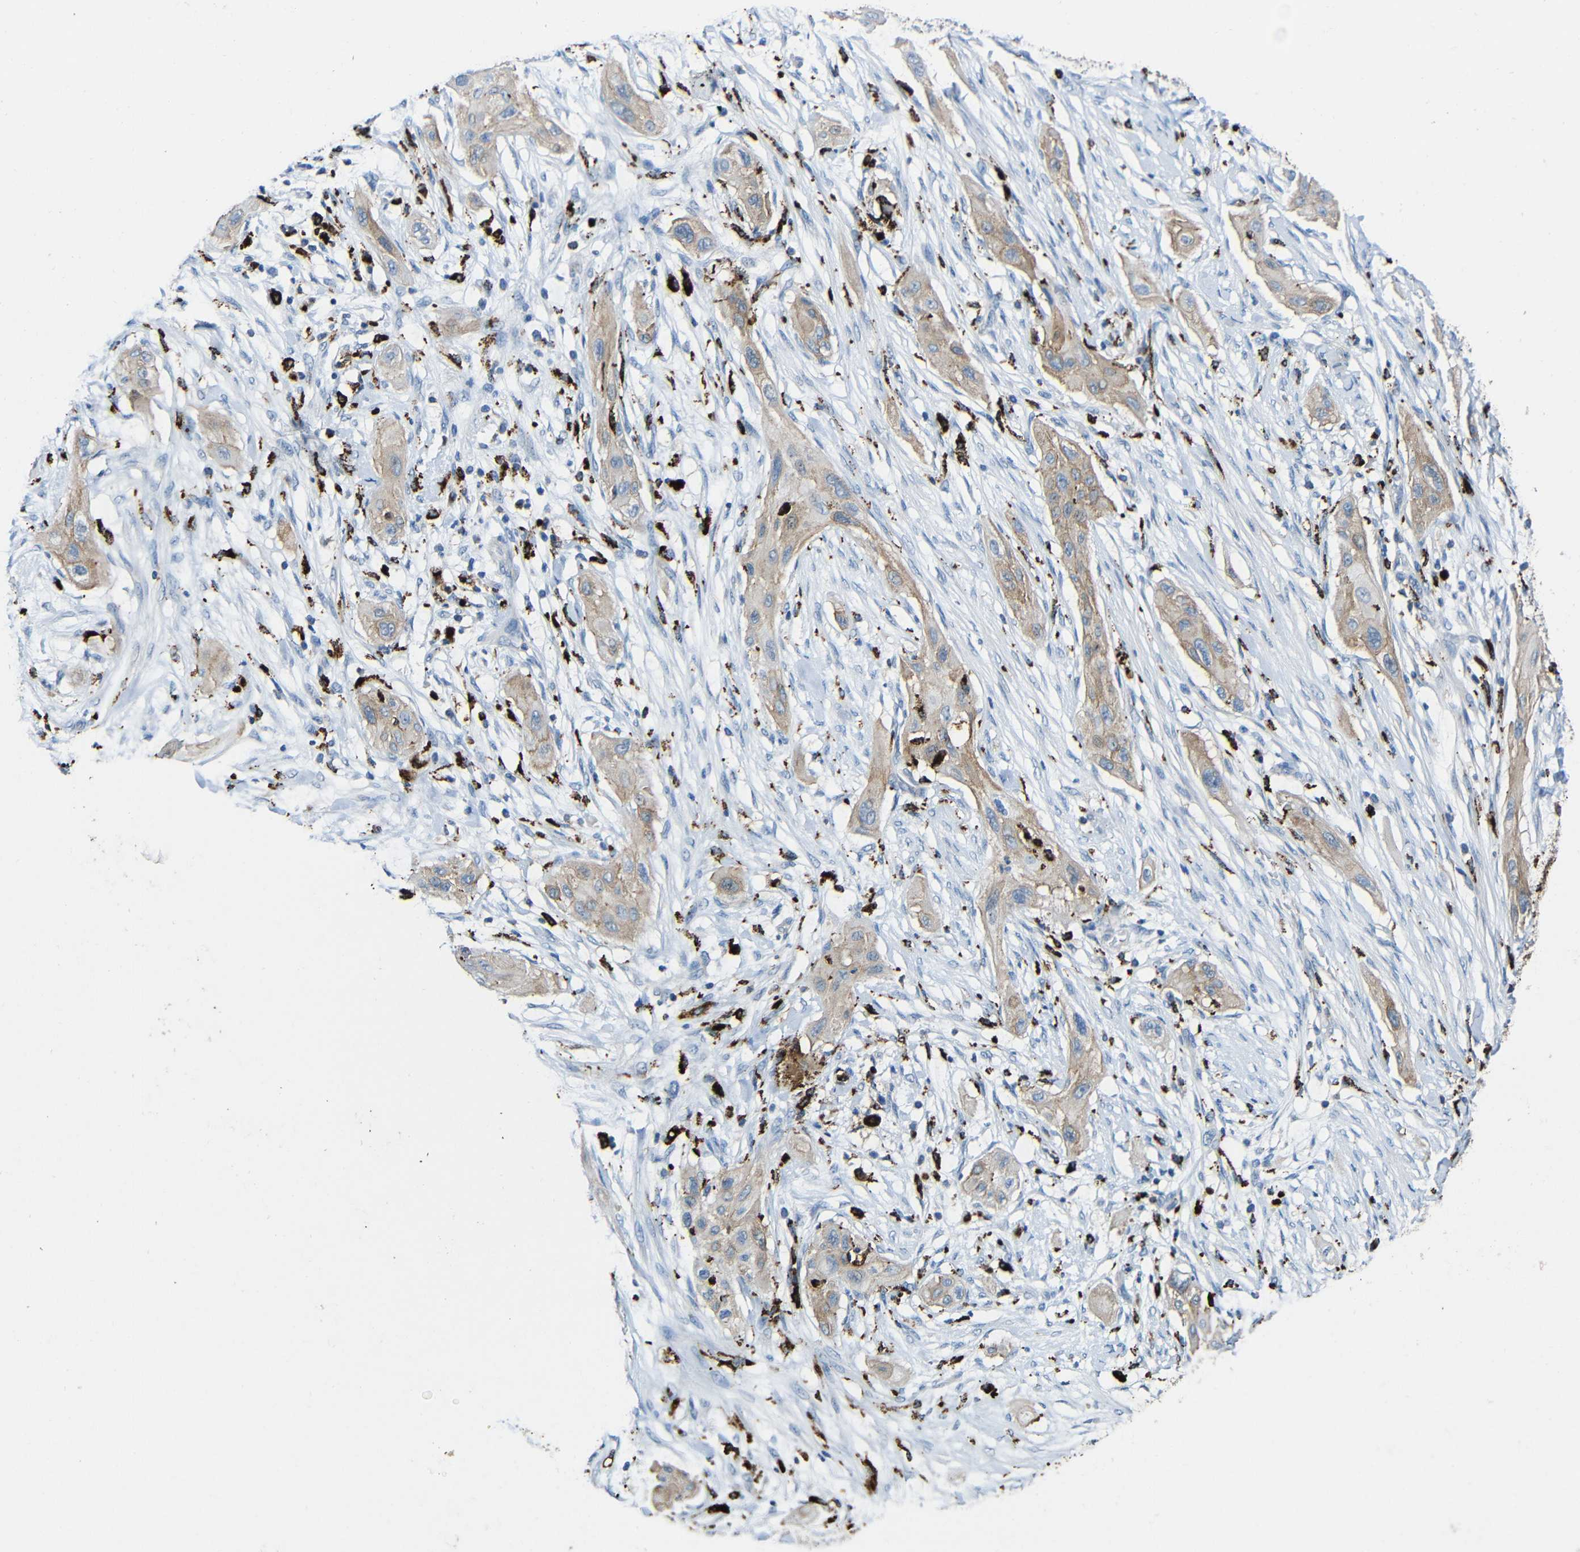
{"staining": {"intensity": "moderate", "quantity": ">75%", "location": "cytoplasmic/membranous"}, "tissue": "lung cancer", "cell_type": "Tumor cells", "image_type": "cancer", "snomed": [{"axis": "morphology", "description": "Squamous cell carcinoma, NOS"}, {"axis": "topography", "description": "Lung"}], "caption": "IHC staining of squamous cell carcinoma (lung), which demonstrates medium levels of moderate cytoplasmic/membranous staining in about >75% of tumor cells indicating moderate cytoplasmic/membranous protein positivity. The staining was performed using DAB (3,3'-diaminobenzidine) (brown) for protein detection and nuclei were counterstained in hematoxylin (blue).", "gene": "HLA-DMA", "patient": {"sex": "female", "age": 47}}